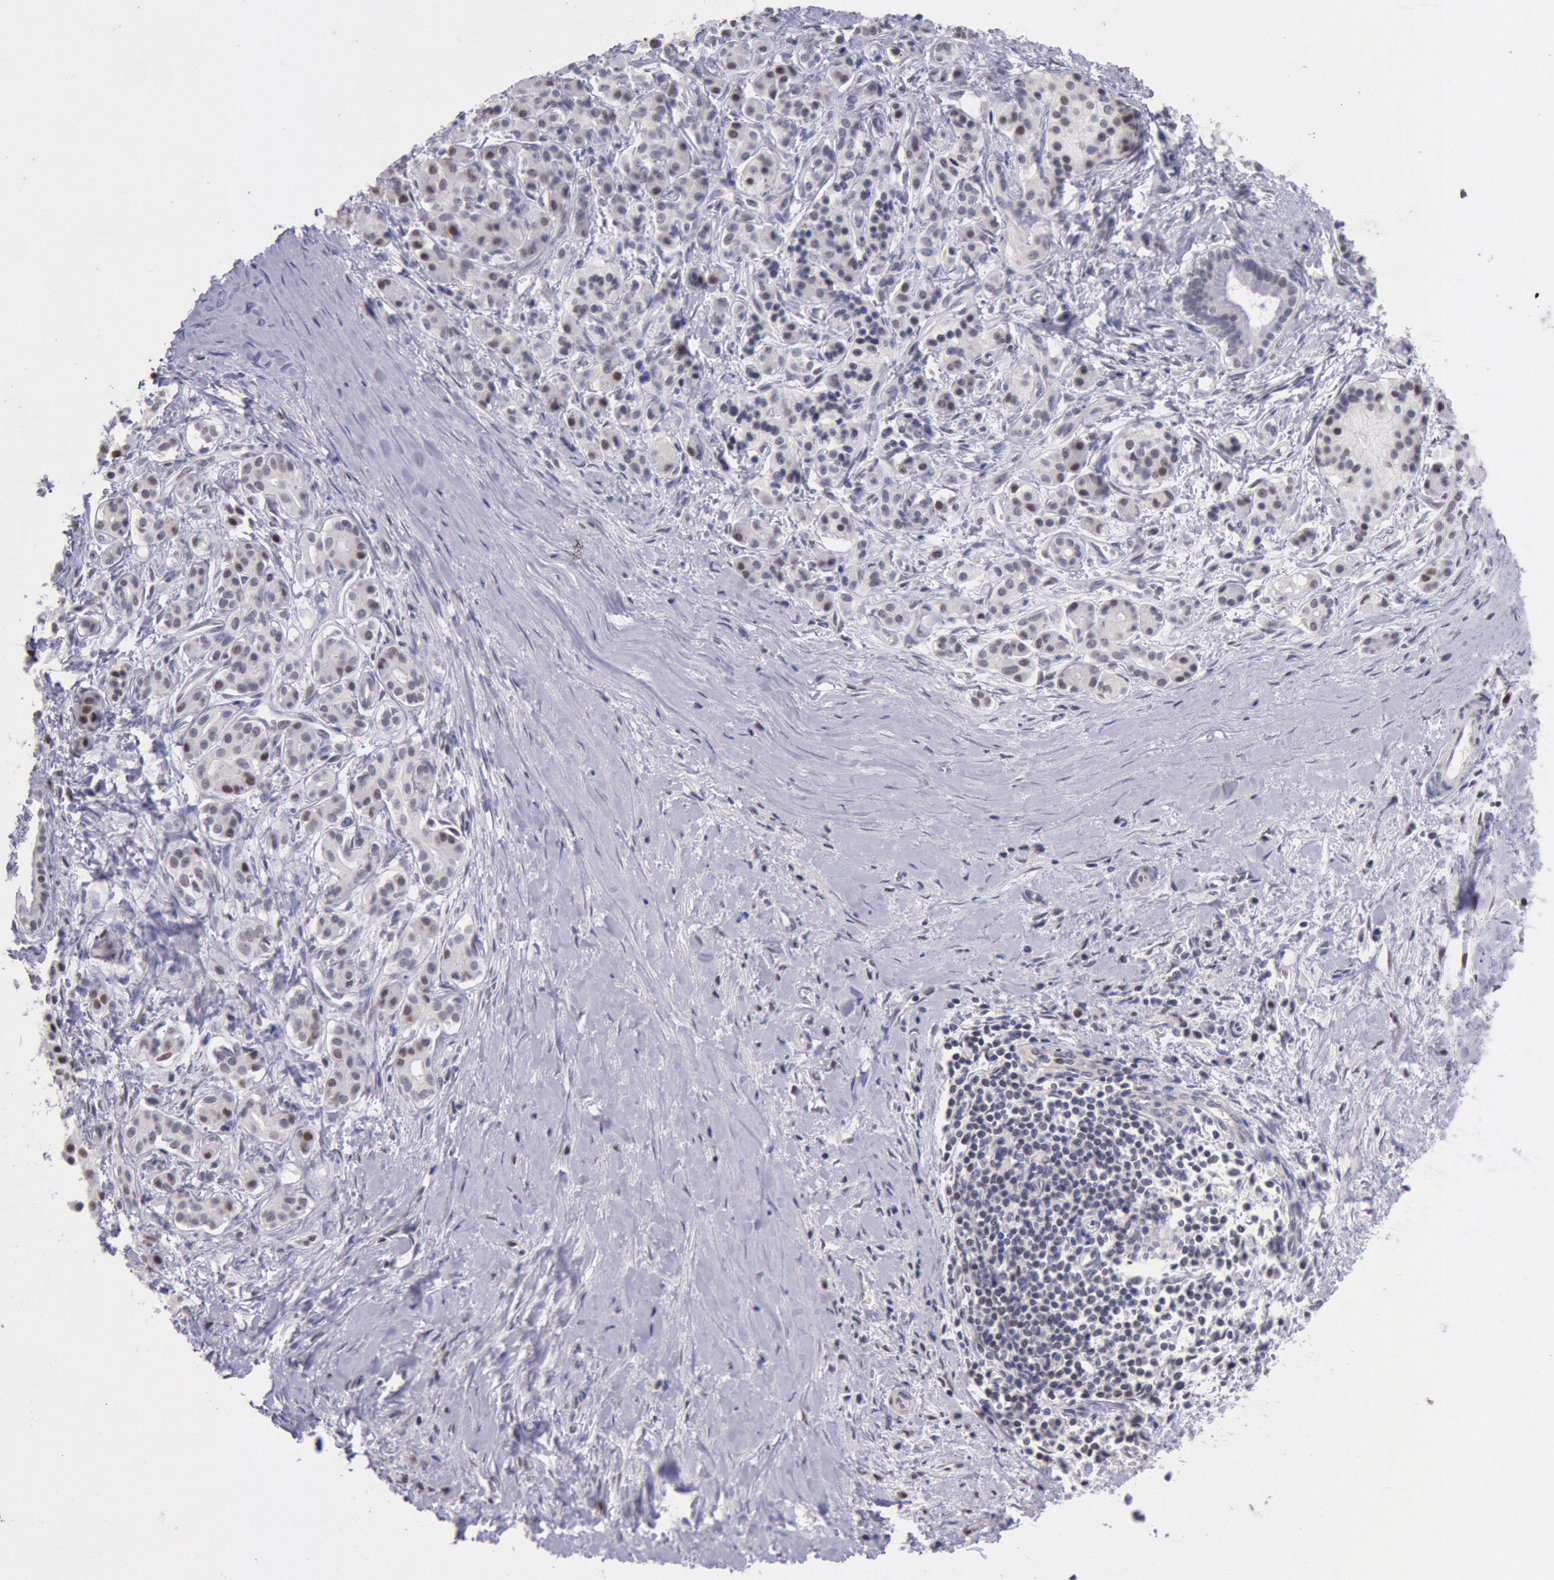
{"staining": {"intensity": "weak", "quantity": "25%-75%", "location": "nuclear"}, "tissue": "pancreatic cancer", "cell_type": "Tumor cells", "image_type": "cancer", "snomed": [{"axis": "morphology", "description": "Adenocarcinoma, NOS"}, {"axis": "topography", "description": "Pancreas"}], "caption": "Pancreatic cancer stained with a brown dye displays weak nuclear positive positivity in about 25%-75% of tumor cells.", "gene": "MYH7", "patient": {"sex": "male", "age": 59}}